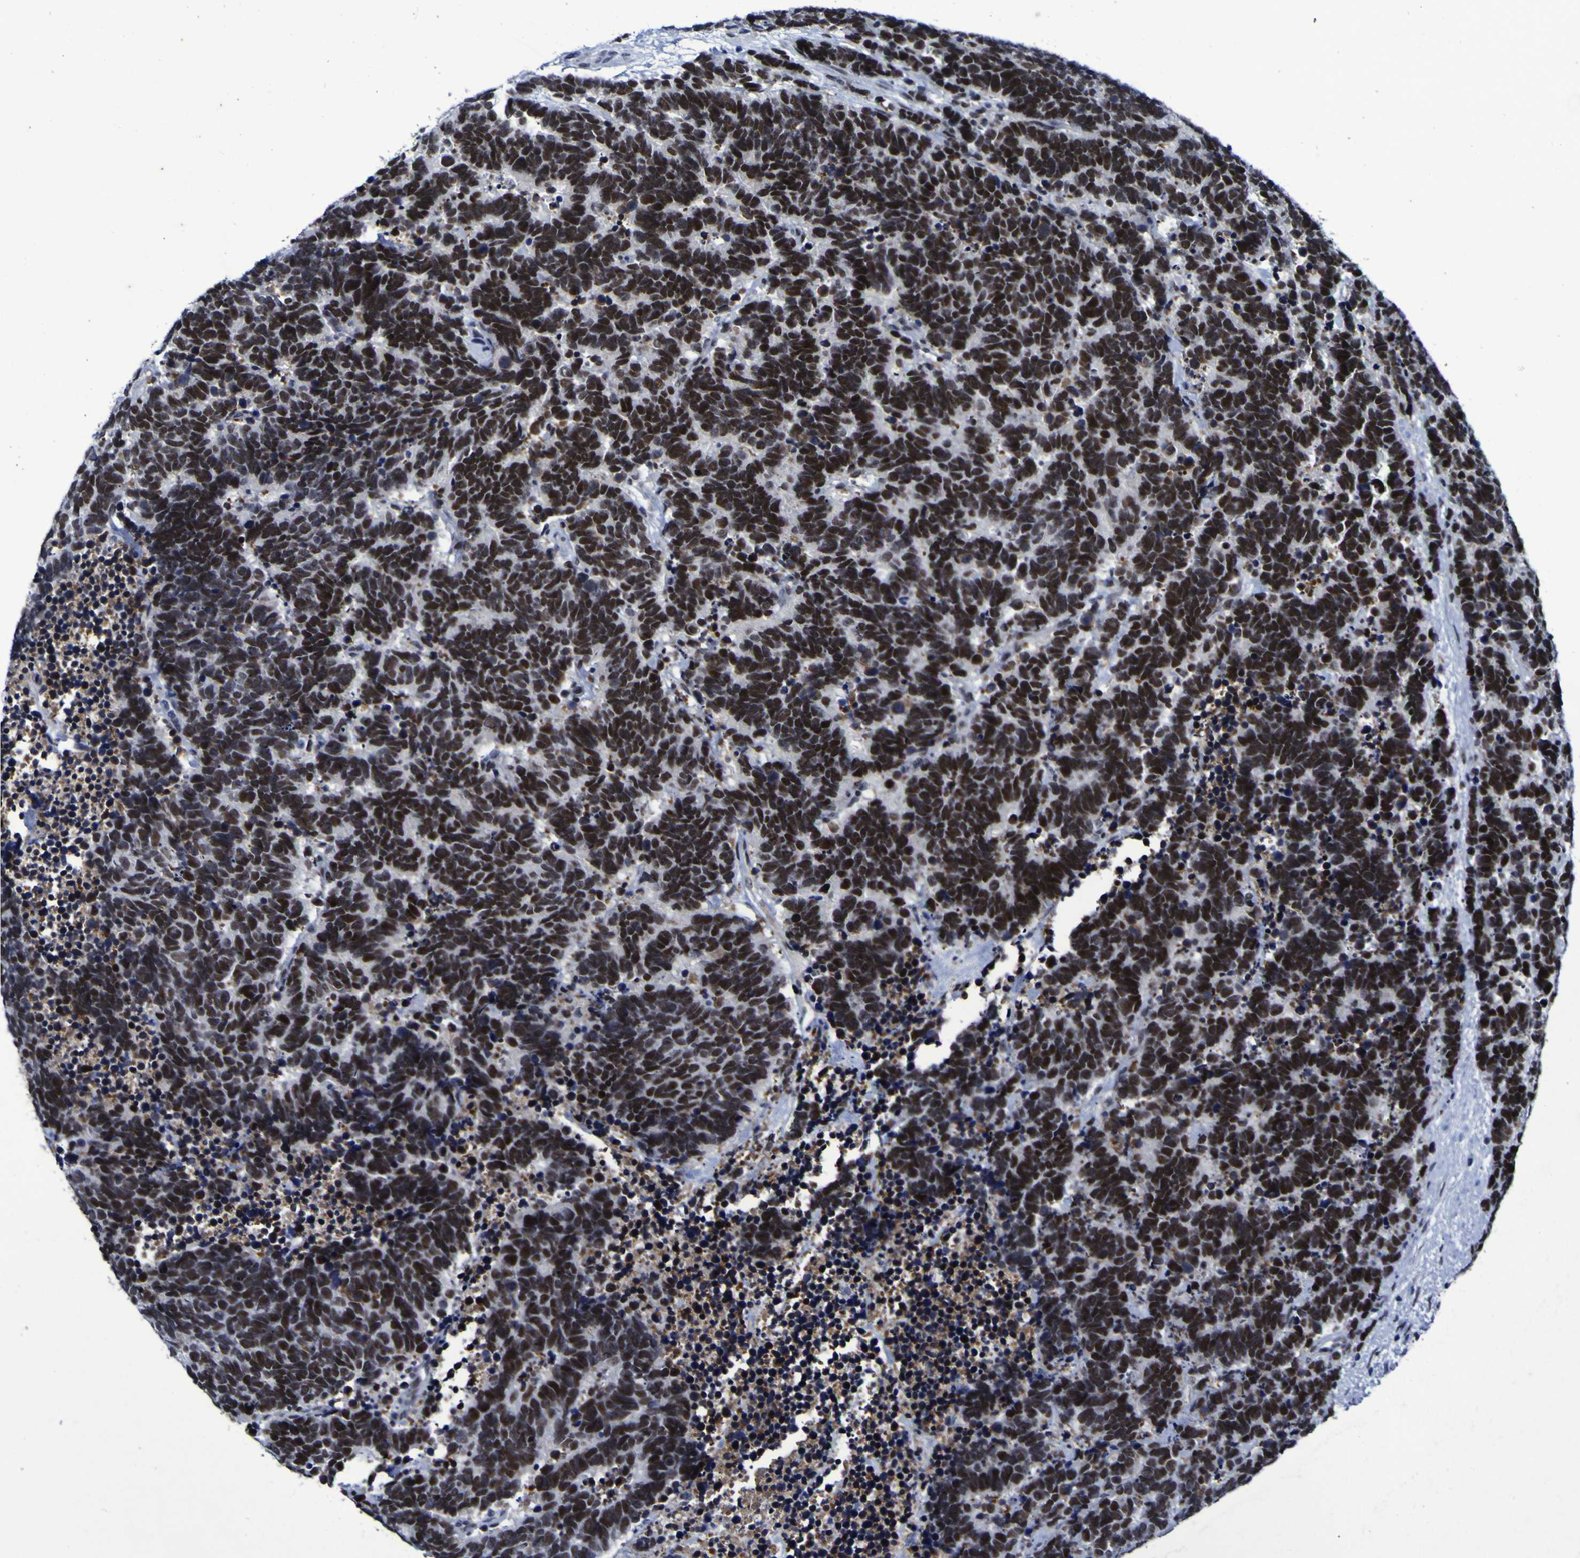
{"staining": {"intensity": "strong", "quantity": ">75%", "location": "nuclear"}, "tissue": "carcinoid", "cell_type": "Tumor cells", "image_type": "cancer", "snomed": [{"axis": "morphology", "description": "Carcinoma, NOS"}, {"axis": "morphology", "description": "Carcinoid, malignant, NOS"}, {"axis": "topography", "description": "Urinary bladder"}], "caption": "Carcinoid (malignant) tissue exhibits strong nuclear positivity in approximately >75% of tumor cells", "gene": "MBD3", "patient": {"sex": "male", "age": 57}}